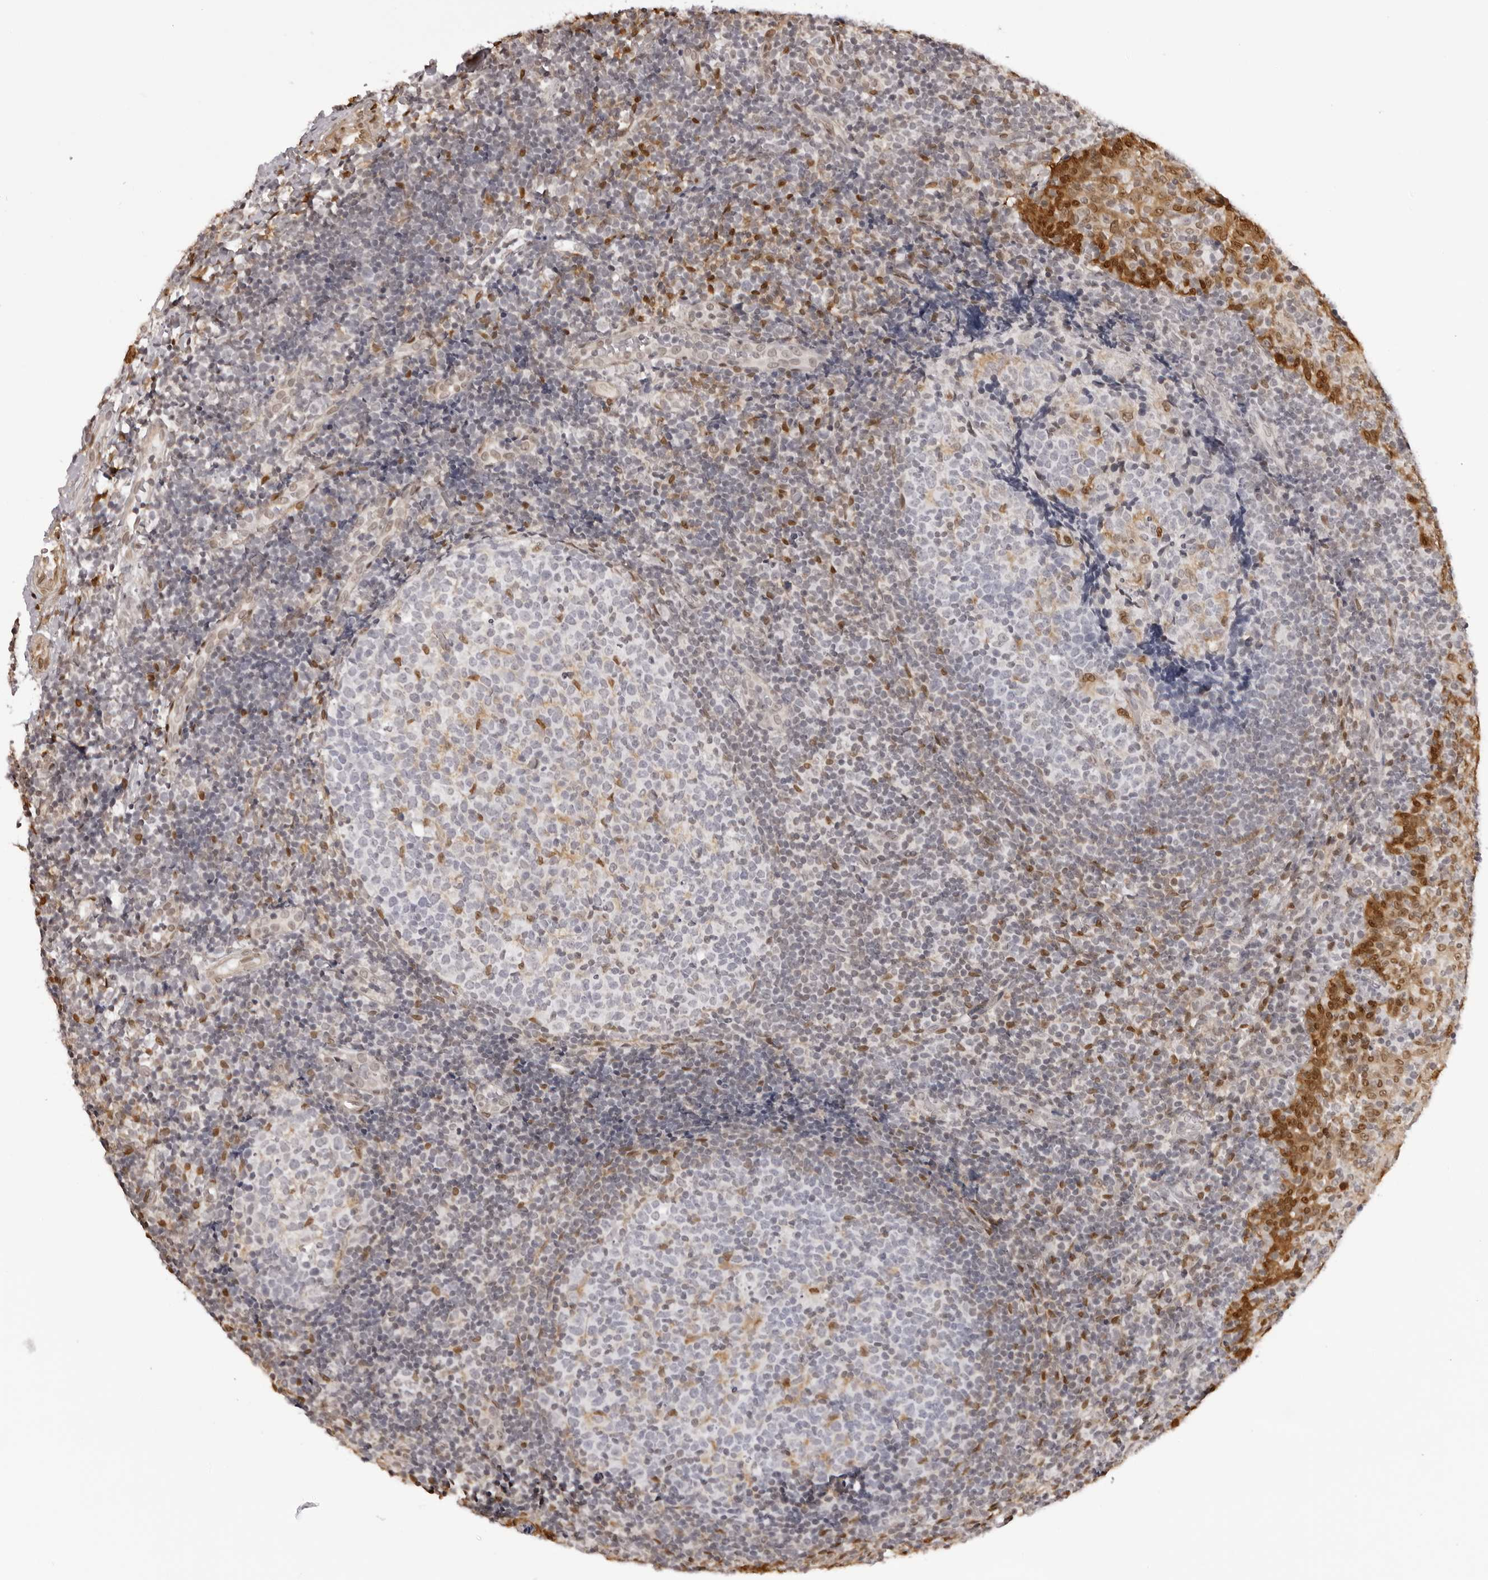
{"staining": {"intensity": "moderate", "quantity": "<25%", "location": "nuclear"}, "tissue": "tonsil", "cell_type": "Germinal center cells", "image_type": "normal", "snomed": [{"axis": "morphology", "description": "Normal tissue, NOS"}, {"axis": "topography", "description": "Tonsil"}], "caption": "Tonsil stained for a protein (brown) reveals moderate nuclear positive staining in approximately <25% of germinal center cells.", "gene": "HSPA4", "patient": {"sex": "female", "age": 19}}